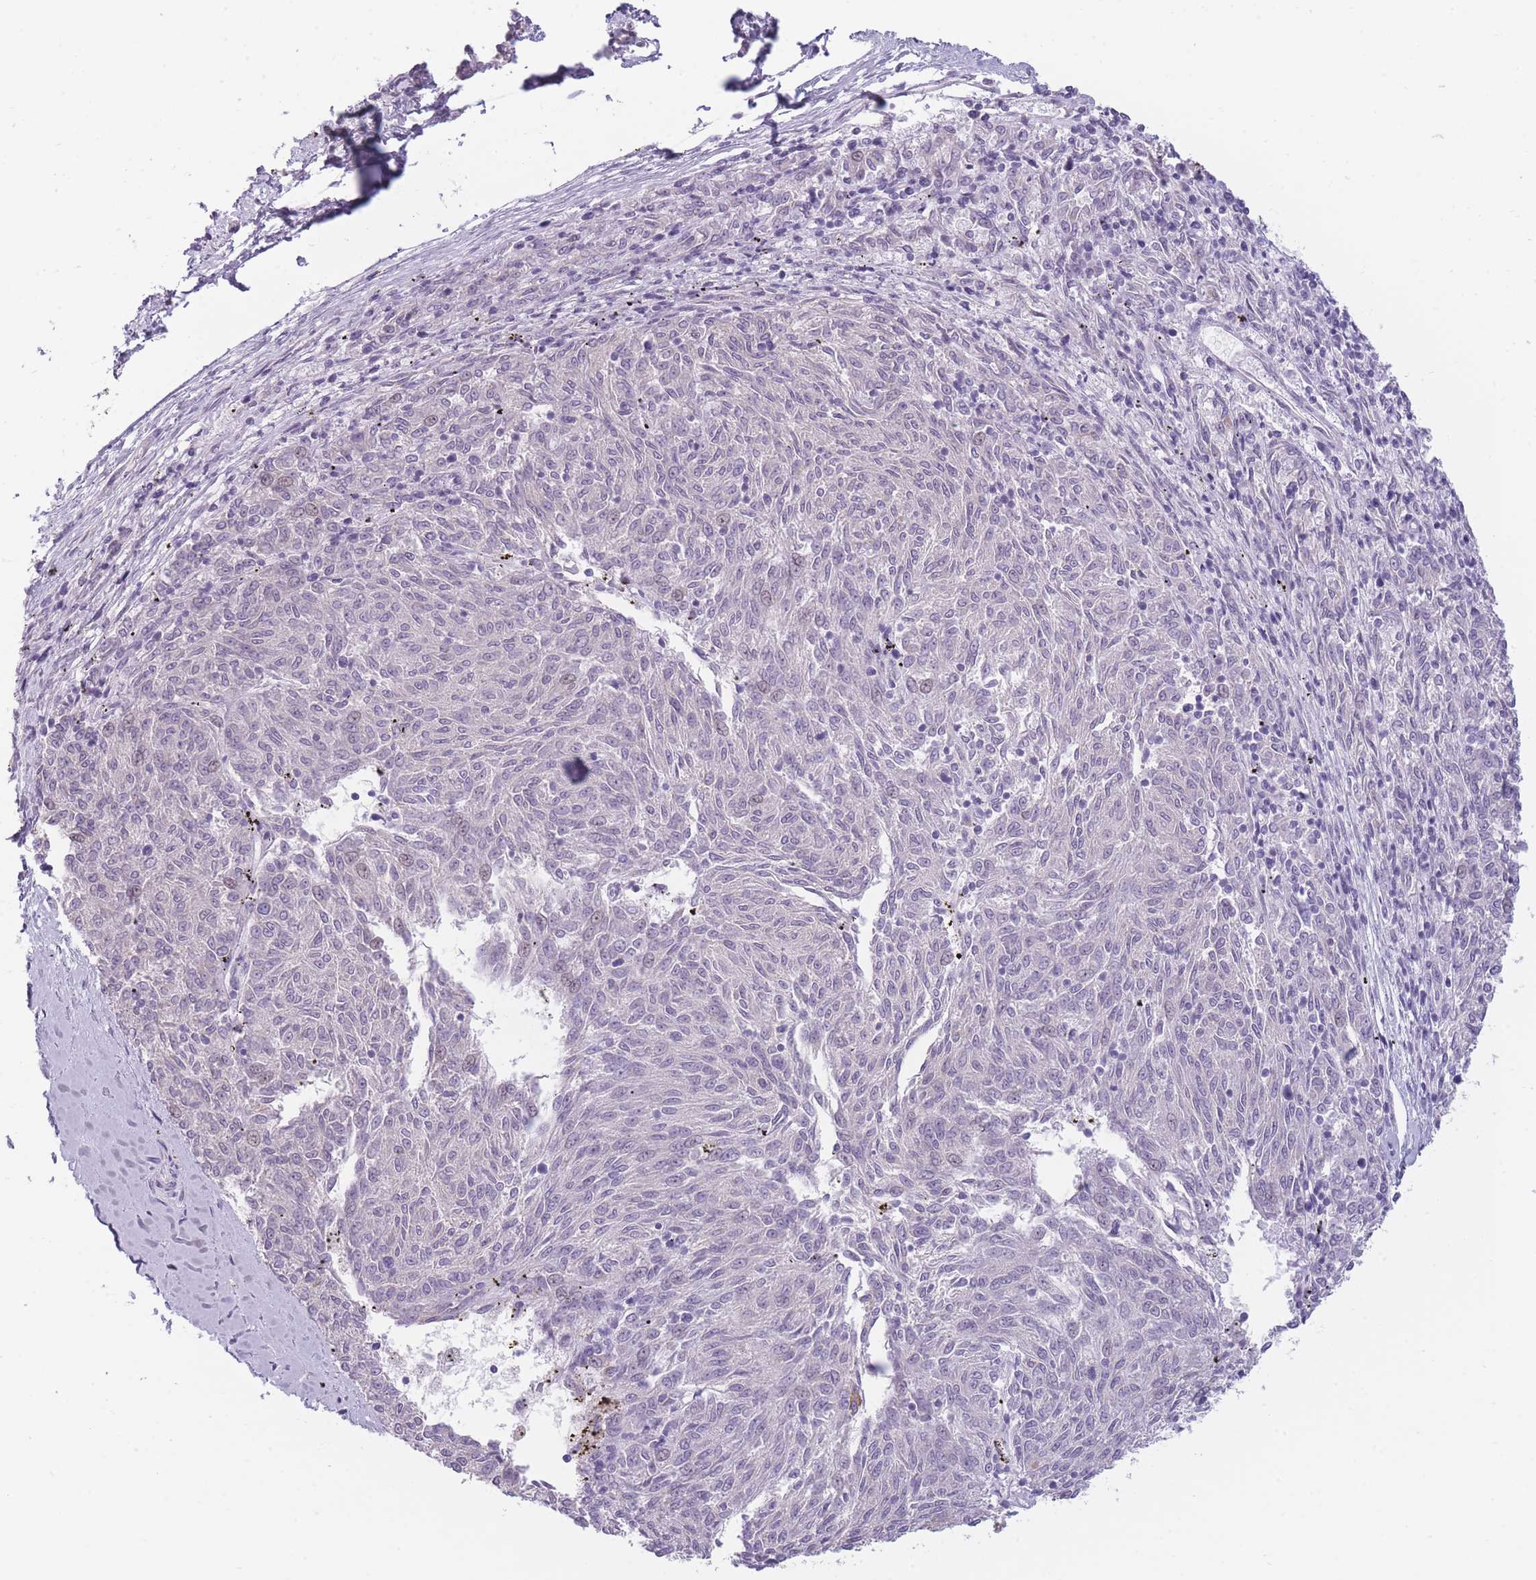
{"staining": {"intensity": "negative", "quantity": "none", "location": "none"}, "tissue": "melanoma", "cell_type": "Tumor cells", "image_type": "cancer", "snomed": [{"axis": "morphology", "description": "Malignant melanoma, NOS"}, {"axis": "topography", "description": "Skin"}], "caption": "Tumor cells show no significant protein expression in malignant melanoma. (DAB (3,3'-diaminobenzidine) immunohistochemistry (IHC) visualized using brightfield microscopy, high magnification).", "gene": "TMEM236", "patient": {"sex": "female", "age": 72}}